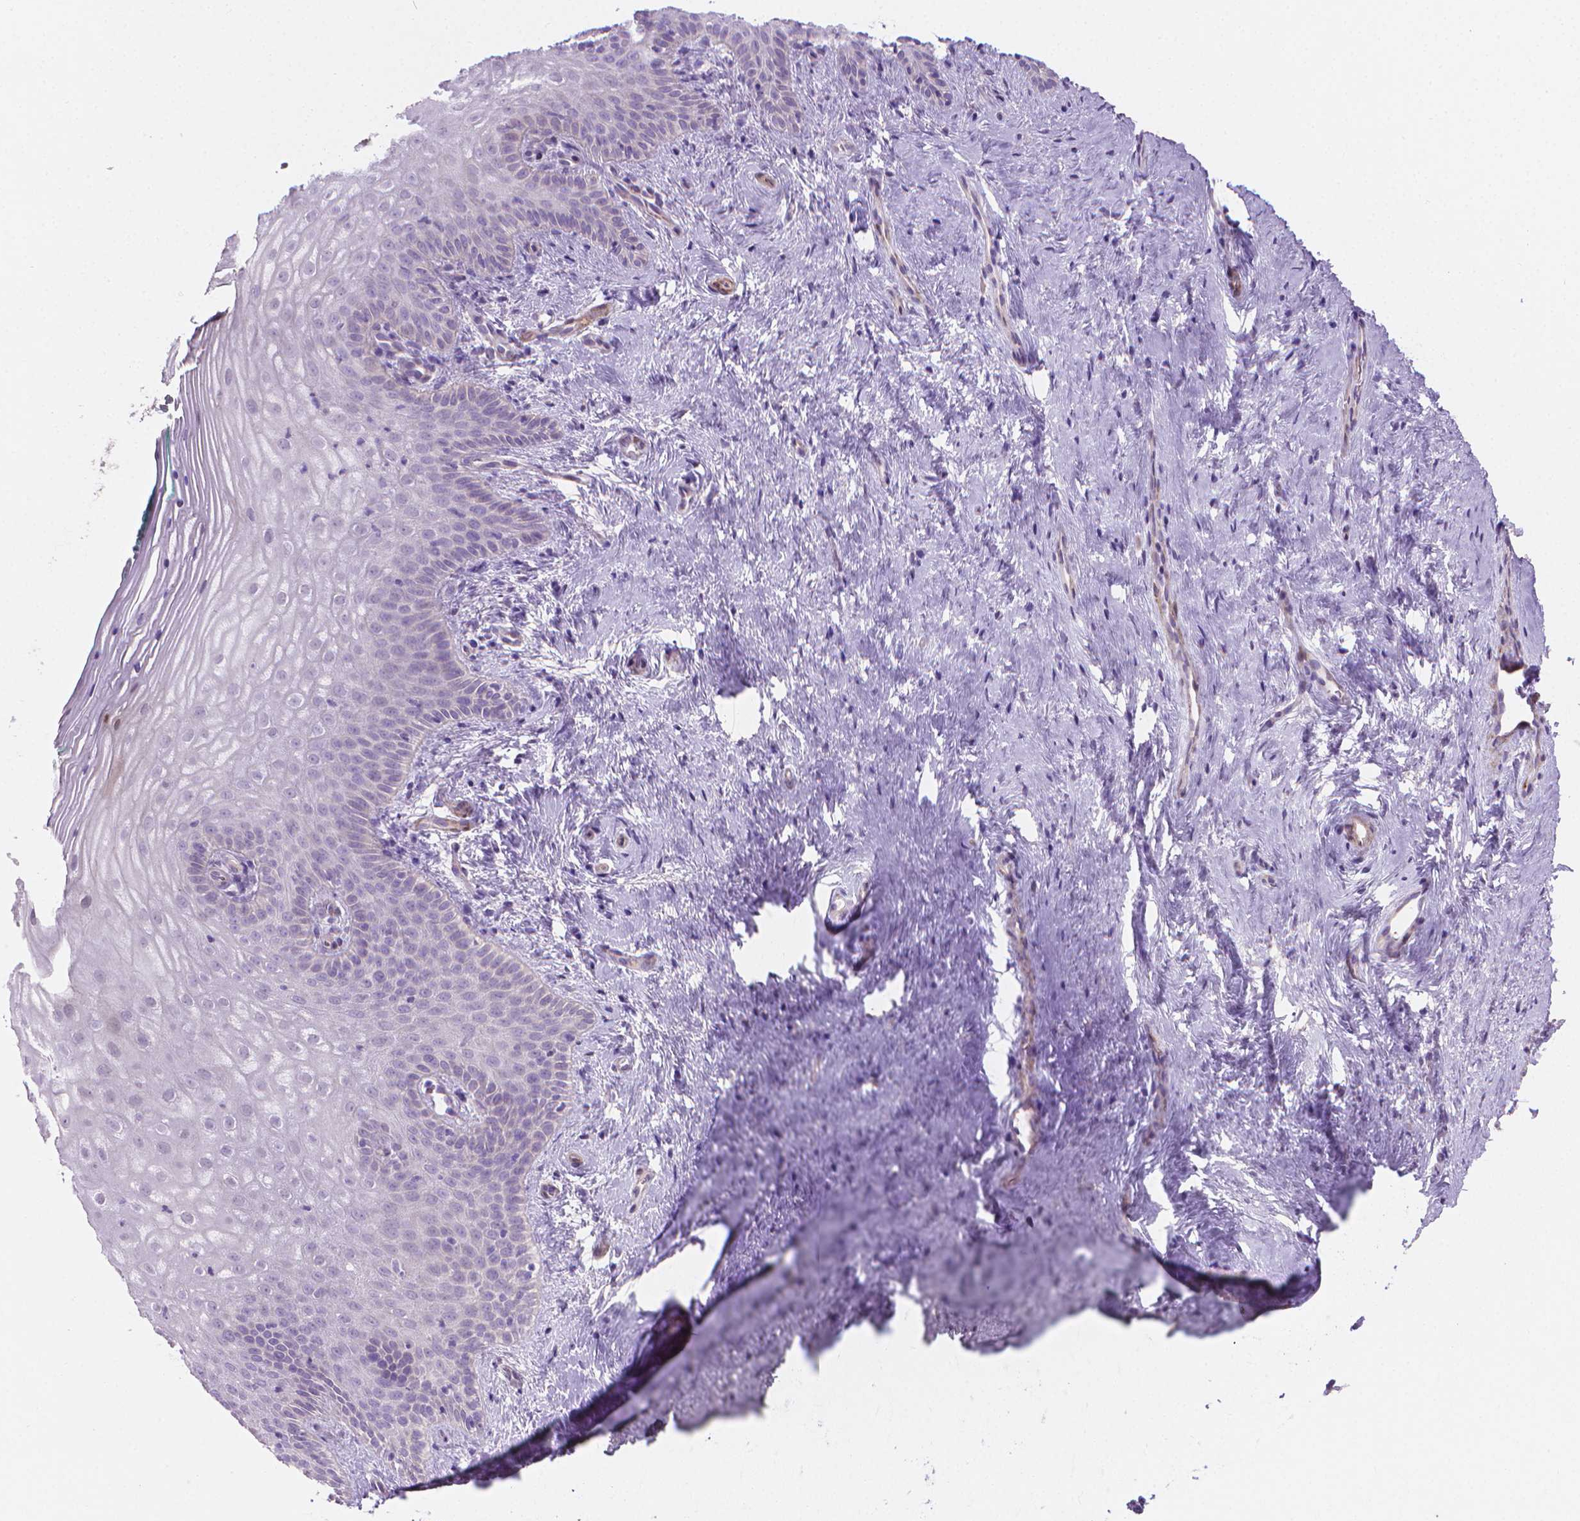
{"staining": {"intensity": "negative", "quantity": "none", "location": "none"}, "tissue": "vagina", "cell_type": "Squamous epithelial cells", "image_type": "normal", "snomed": [{"axis": "morphology", "description": "Normal tissue, NOS"}, {"axis": "topography", "description": "Vagina"}], "caption": "This photomicrograph is of normal vagina stained with immunohistochemistry to label a protein in brown with the nuclei are counter-stained blue. There is no expression in squamous epithelial cells.", "gene": "GSDMA", "patient": {"sex": "female", "age": 45}}